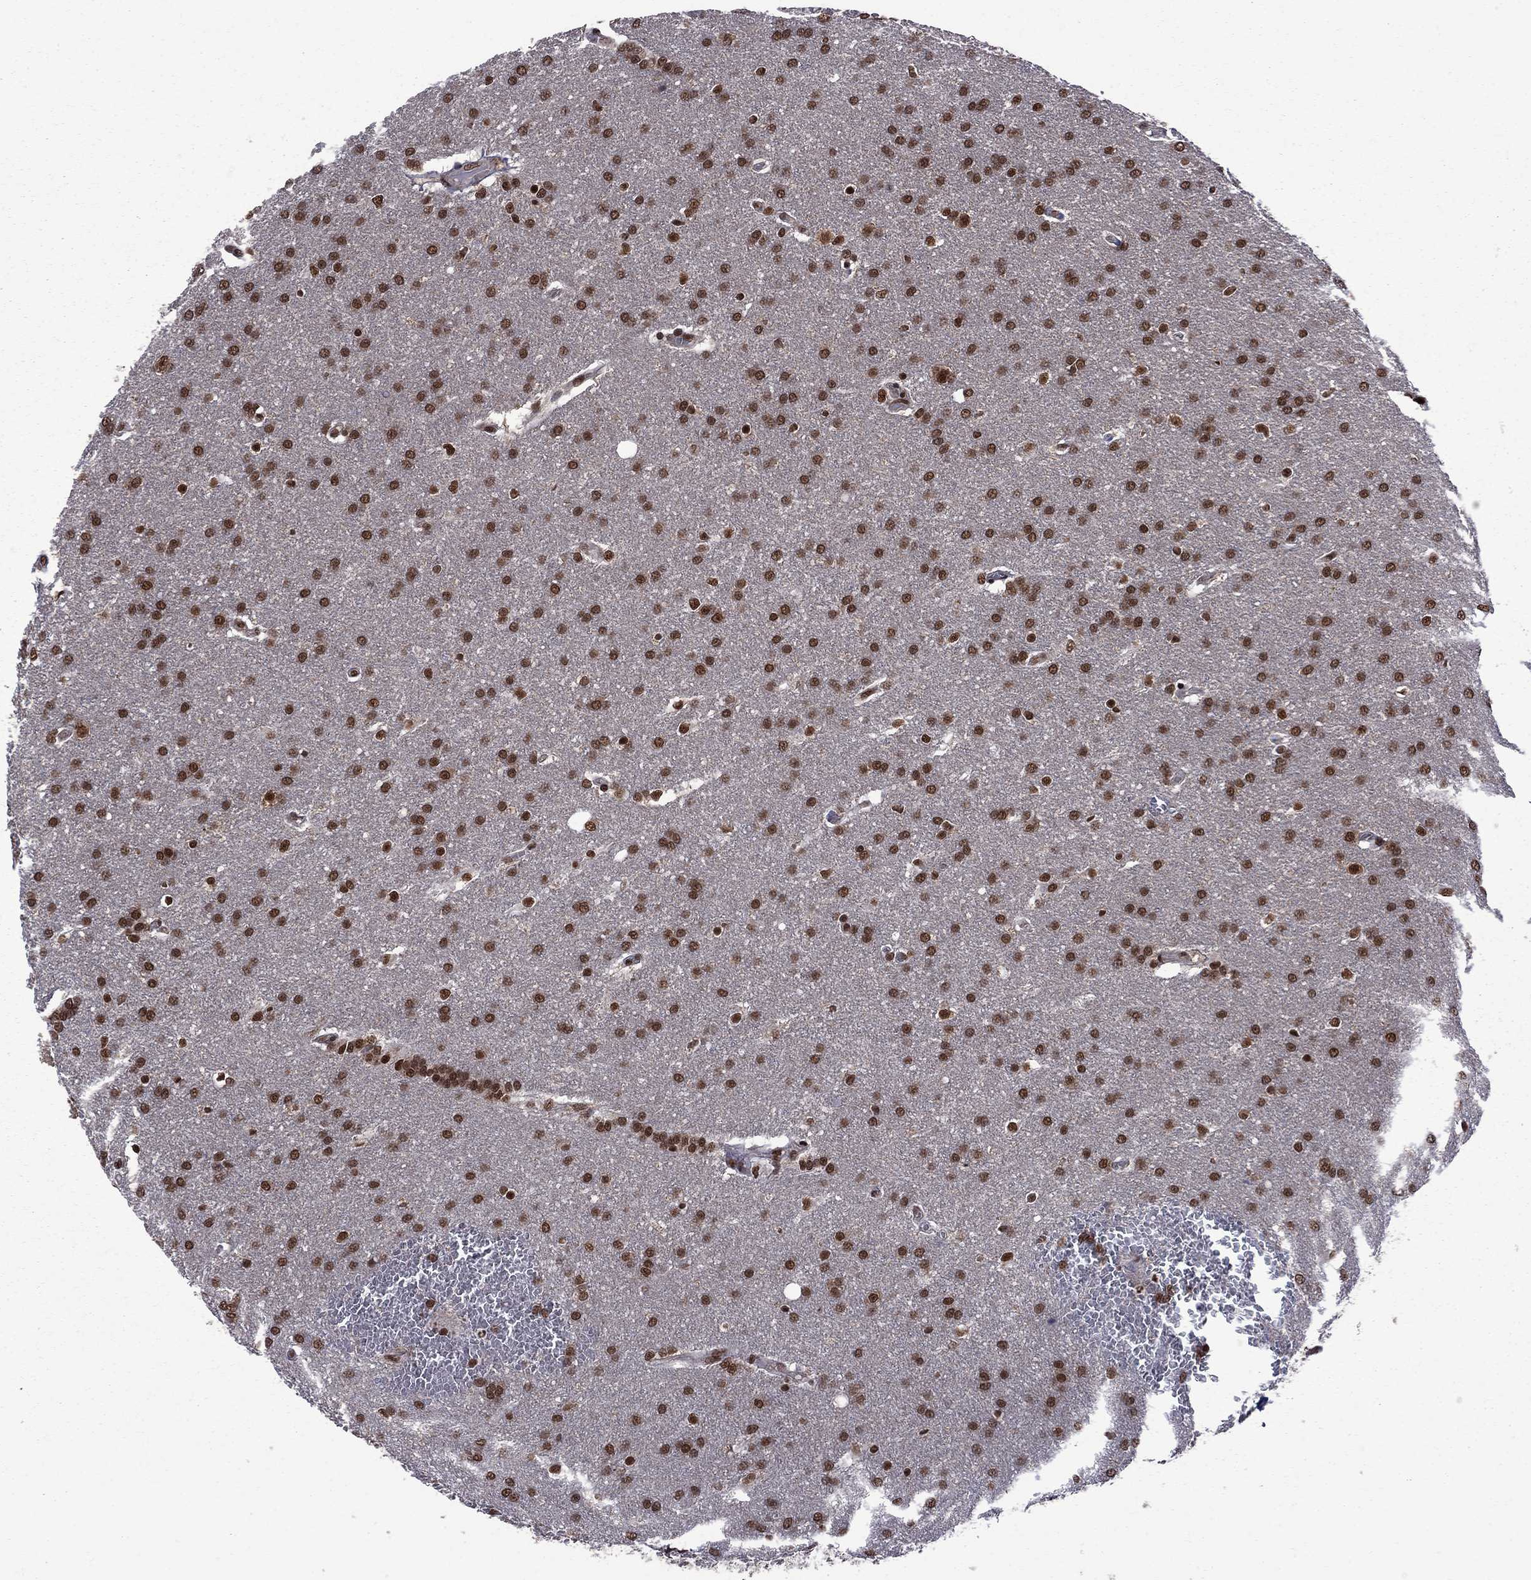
{"staining": {"intensity": "strong", "quantity": ">75%", "location": "nuclear"}, "tissue": "glioma", "cell_type": "Tumor cells", "image_type": "cancer", "snomed": [{"axis": "morphology", "description": "Glioma, malignant, Low grade"}, {"axis": "topography", "description": "Brain"}], "caption": "Brown immunohistochemical staining in glioma demonstrates strong nuclear staining in about >75% of tumor cells. (DAB = brown stain, brightfield microscopy at high magnification).", "gene": "MED25", "patient": {"sex": "female", "age": 32}}